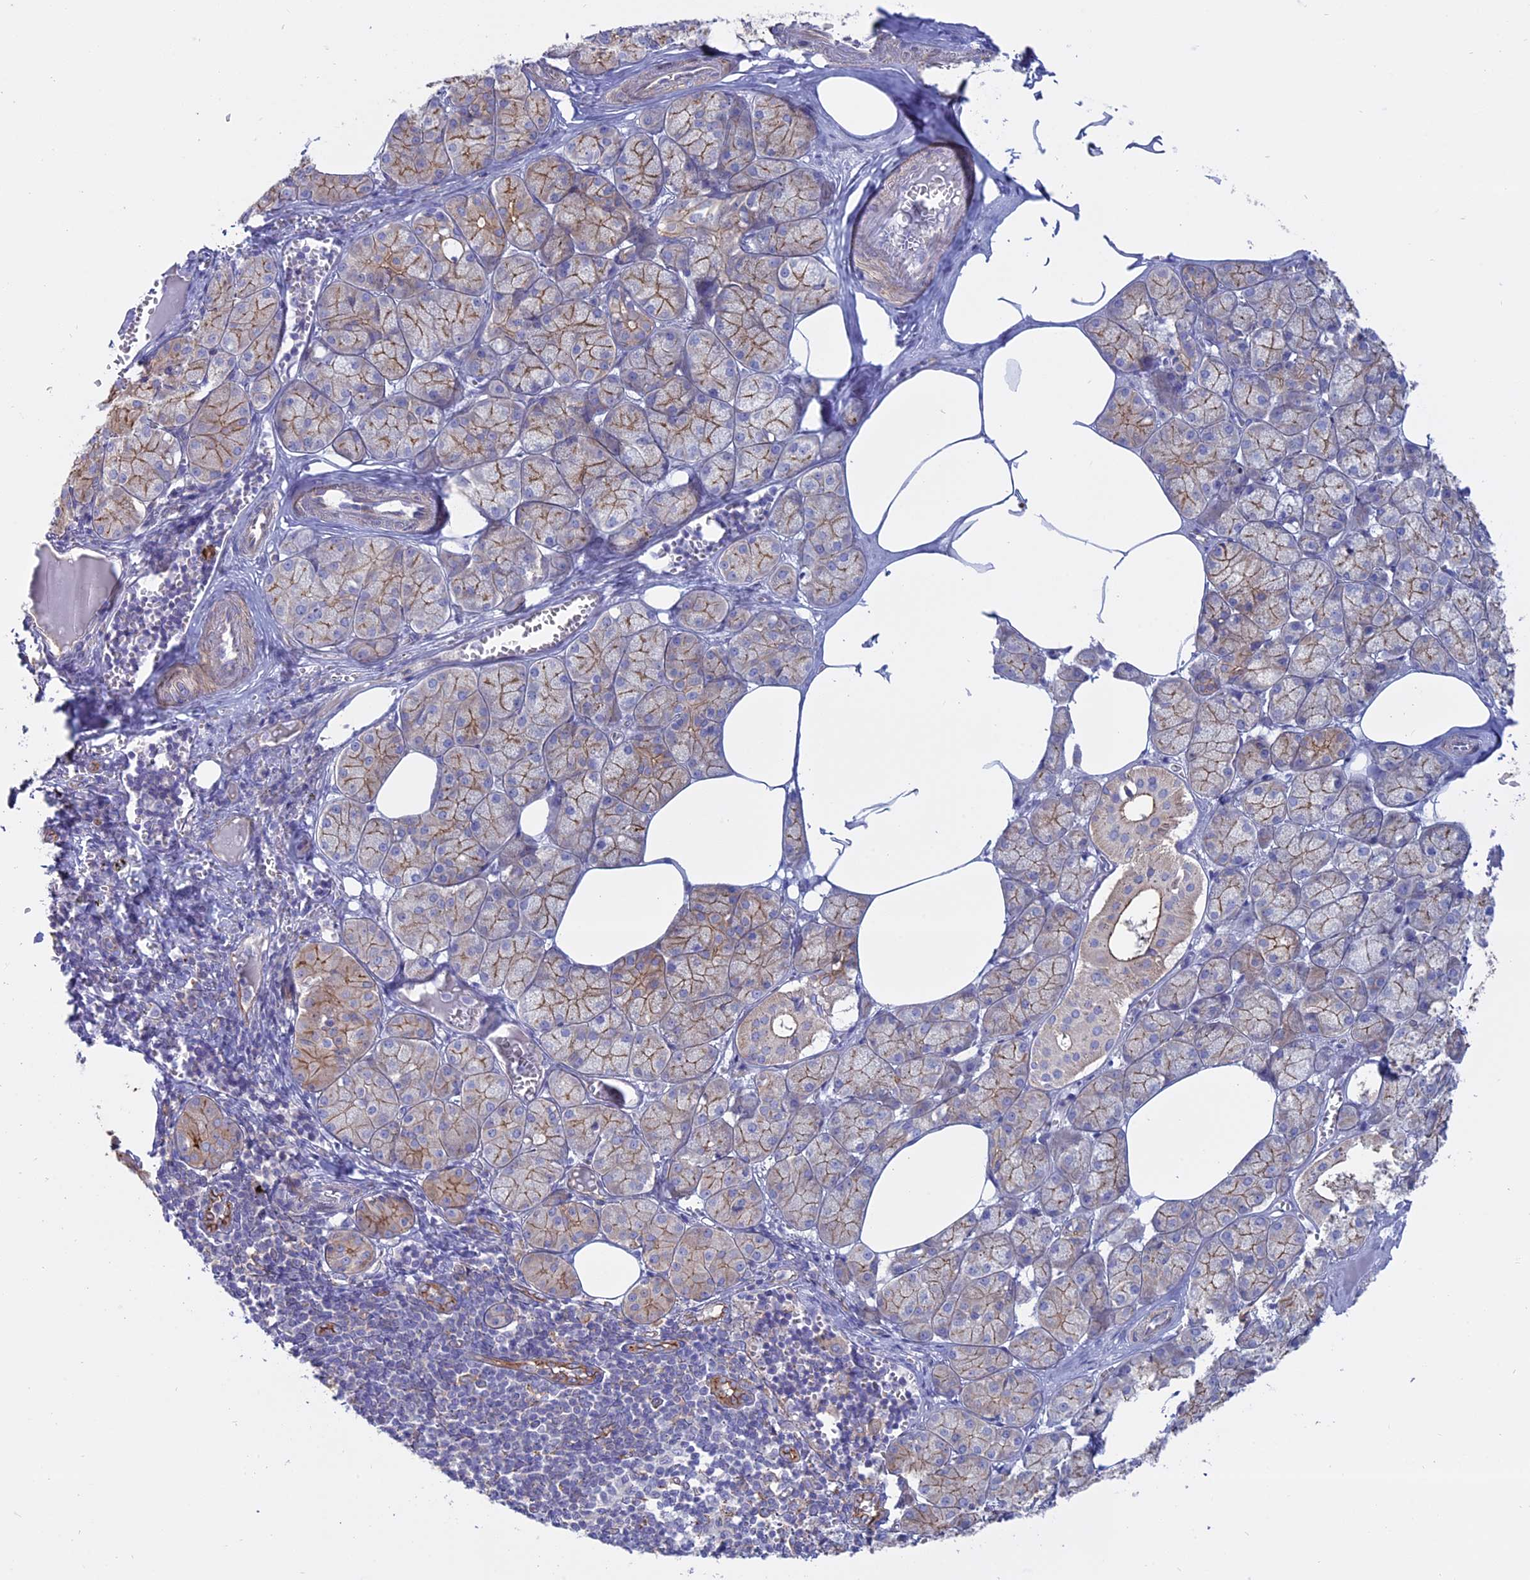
{"staining": {"intensity": "strong", "quantity": "25%-75%", "location": "cytoplasmic/membranous"}, "tissue": "salivary gland", "cell_type": "Glandular cells", "image_type": "normal", "snomed": [{"axis": "morphology", "description": "Normal tissue, NOS"}, {"axis": "topography", "description": "Salivary gland"}], "caption": "Immunohistochemical staining of benign human salivary gland reveals 25%-75% levels of strong cytoplasmic/membranous protein positivity in approximately 25%-75% of glandular cells.", "gene": "MYO5B", "patient": {"sex": "male", "age": 62}}